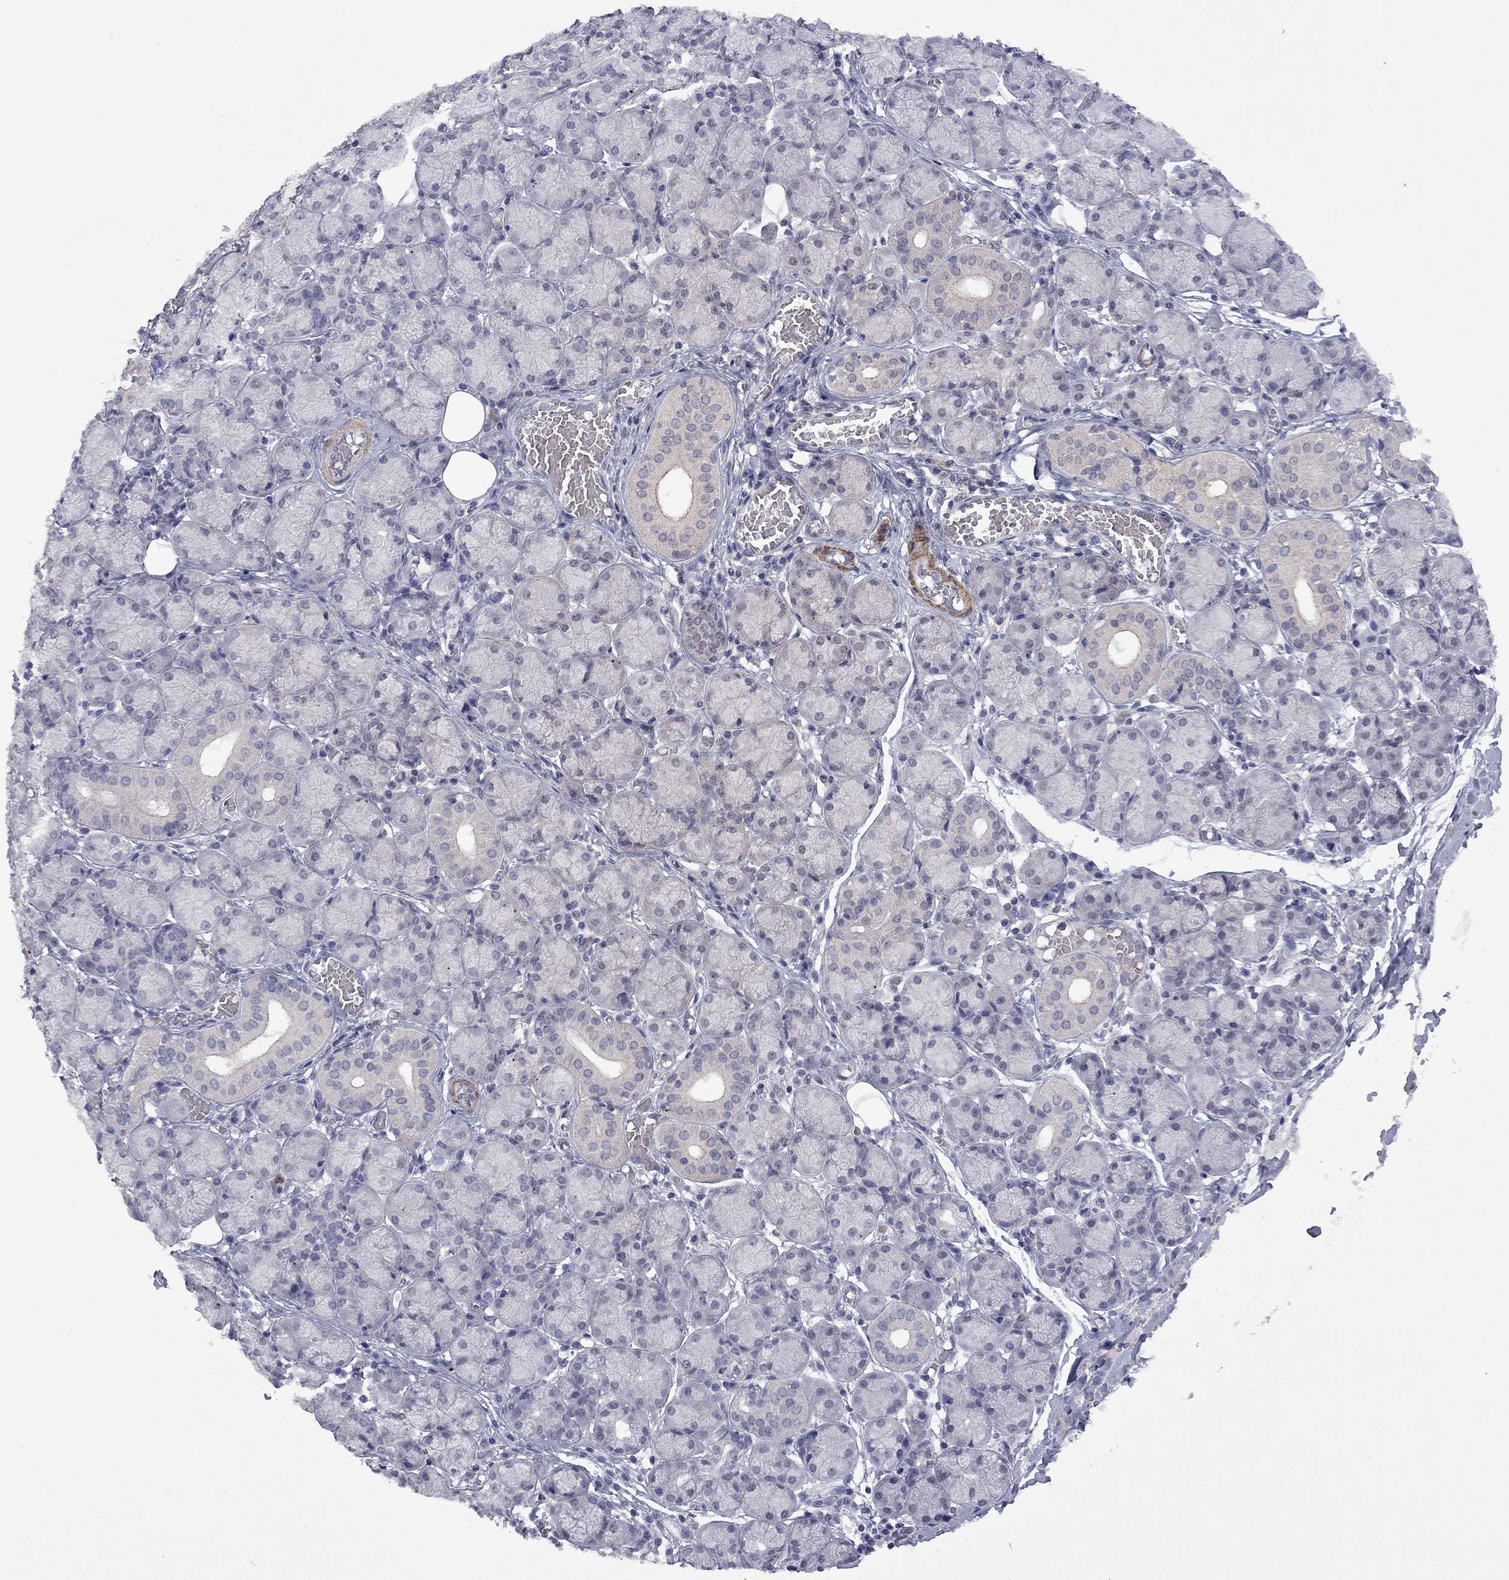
{"staining": {"intensity": "weak", "quantity": "<25%", "location": "cytoplasmic/membranous,nuclear"}, "tissue": "salivary gland", "cell_type": "Glandular cells", "image_type": "normal", "snomed": [{"axis": "morphology", "description": "Normal tissue, NOS"}, {"axis": "topography", "description": "Salivary gland"}, {"axis": "topography", "description": "Peripheral nerve tissue"}], "caption": "High power microscopy histopathology image of an immunohistochemistry image of benign salivary gland, revealing no significant positivity in glandular cells.", "gene": "SPOUT1", "patient": {"sex": "female", "age": 24}}